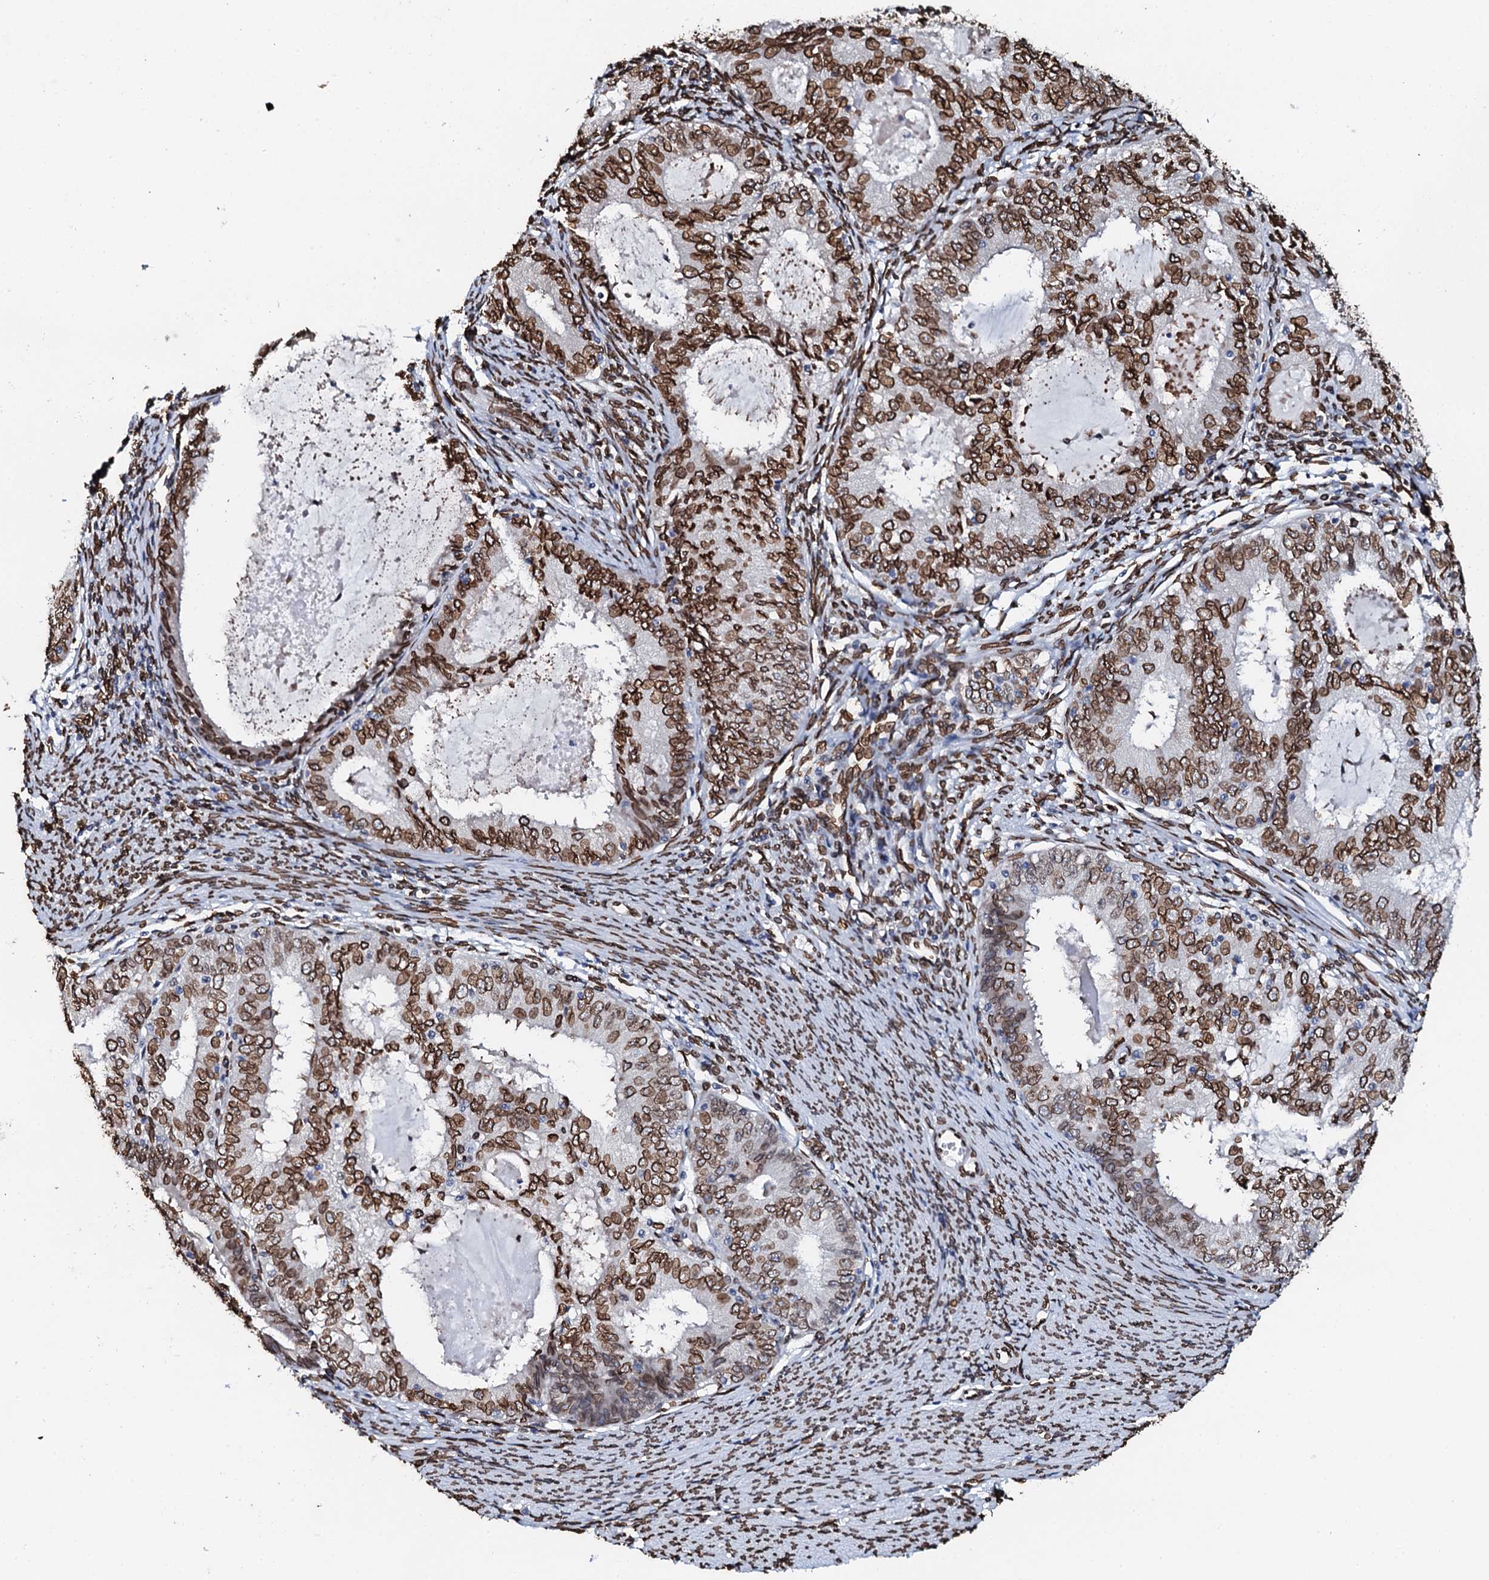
{"staining": {"intensity": "strong", "quantity": ">75%", "location": "cytoplasmic/membranous,nuclear"}, "tissue": "endometrial cancer", "cell_type": "Tumor cells", "image_type": "cancer", "snomed": [{"axis": "morphology", "description": "Adenocarcinoma, NOS"}, {"axis": "topography", "description": "Endometrium"}], "caption": "Human adenocarcinoma (endometrial) stained with a protein marker exhibits strong staining in tumor cells.", "gene": "KATNAL2", "patient": {"sex": "female", "age": 57}}